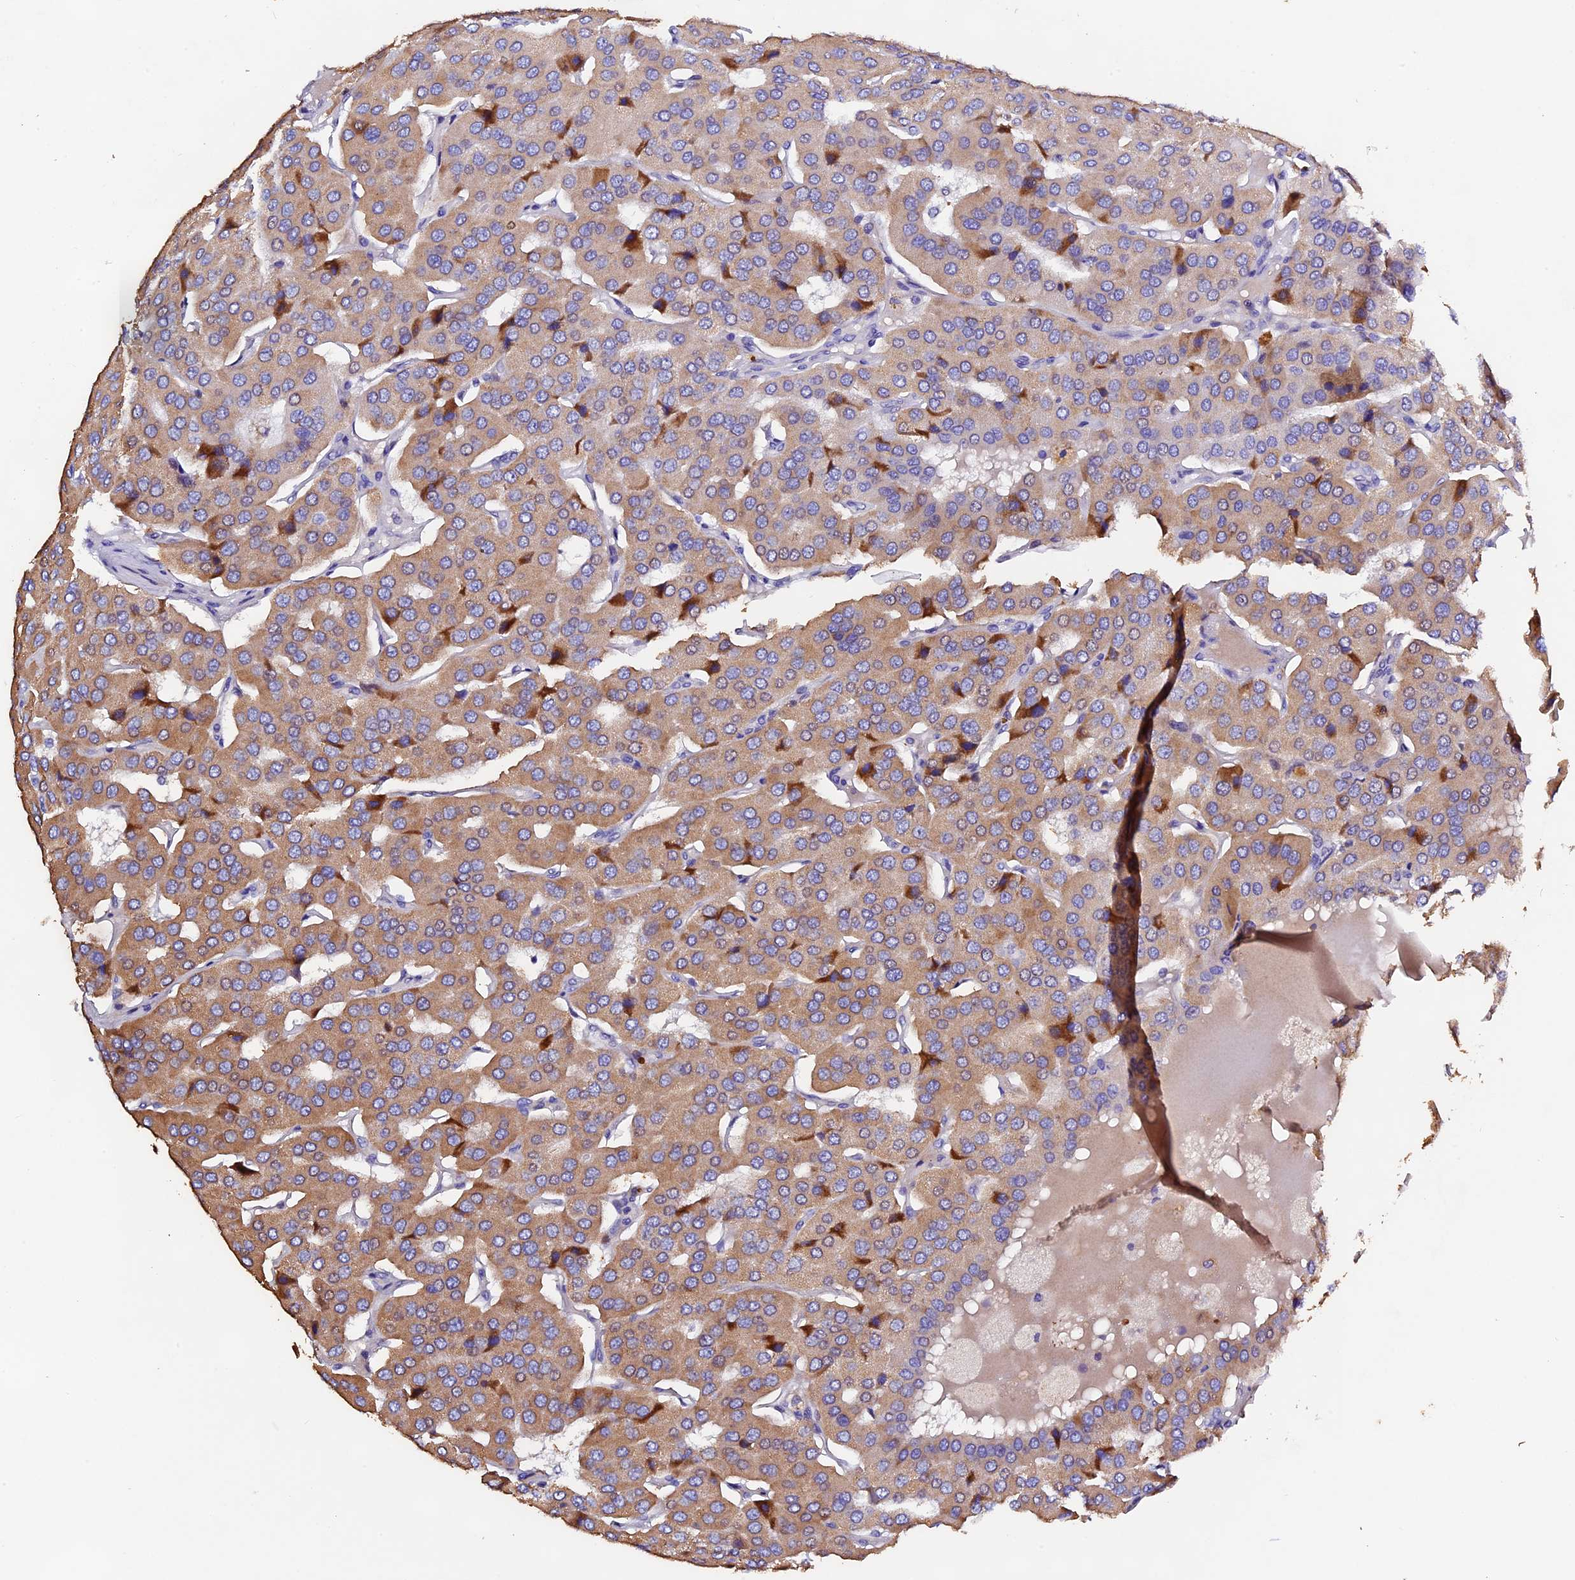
{"staining": {"intensity": "moderate", "quantity": ">75%", "location": "cytoplasmic/membranous"}, "tissue": "parathyroid gland", "cell_type": "Glandular cells", "image_type": "normal", "snomed": [{"axis": "morphology", "description": "Normal tissue, NOS"}, {"axis": "morphology", "description": "Adenoma, NOS"}, {"axis": "topography", "description": "Parathyroid gland"}], "caption": "IHC (DAB) staining of normal human parathyroid gland displays moderate cytoplasmic/membranous protein positivity in about >75% of glandular cells.", "gene": "FBXW9", "patient": {"sex": "female", "age": 86}}